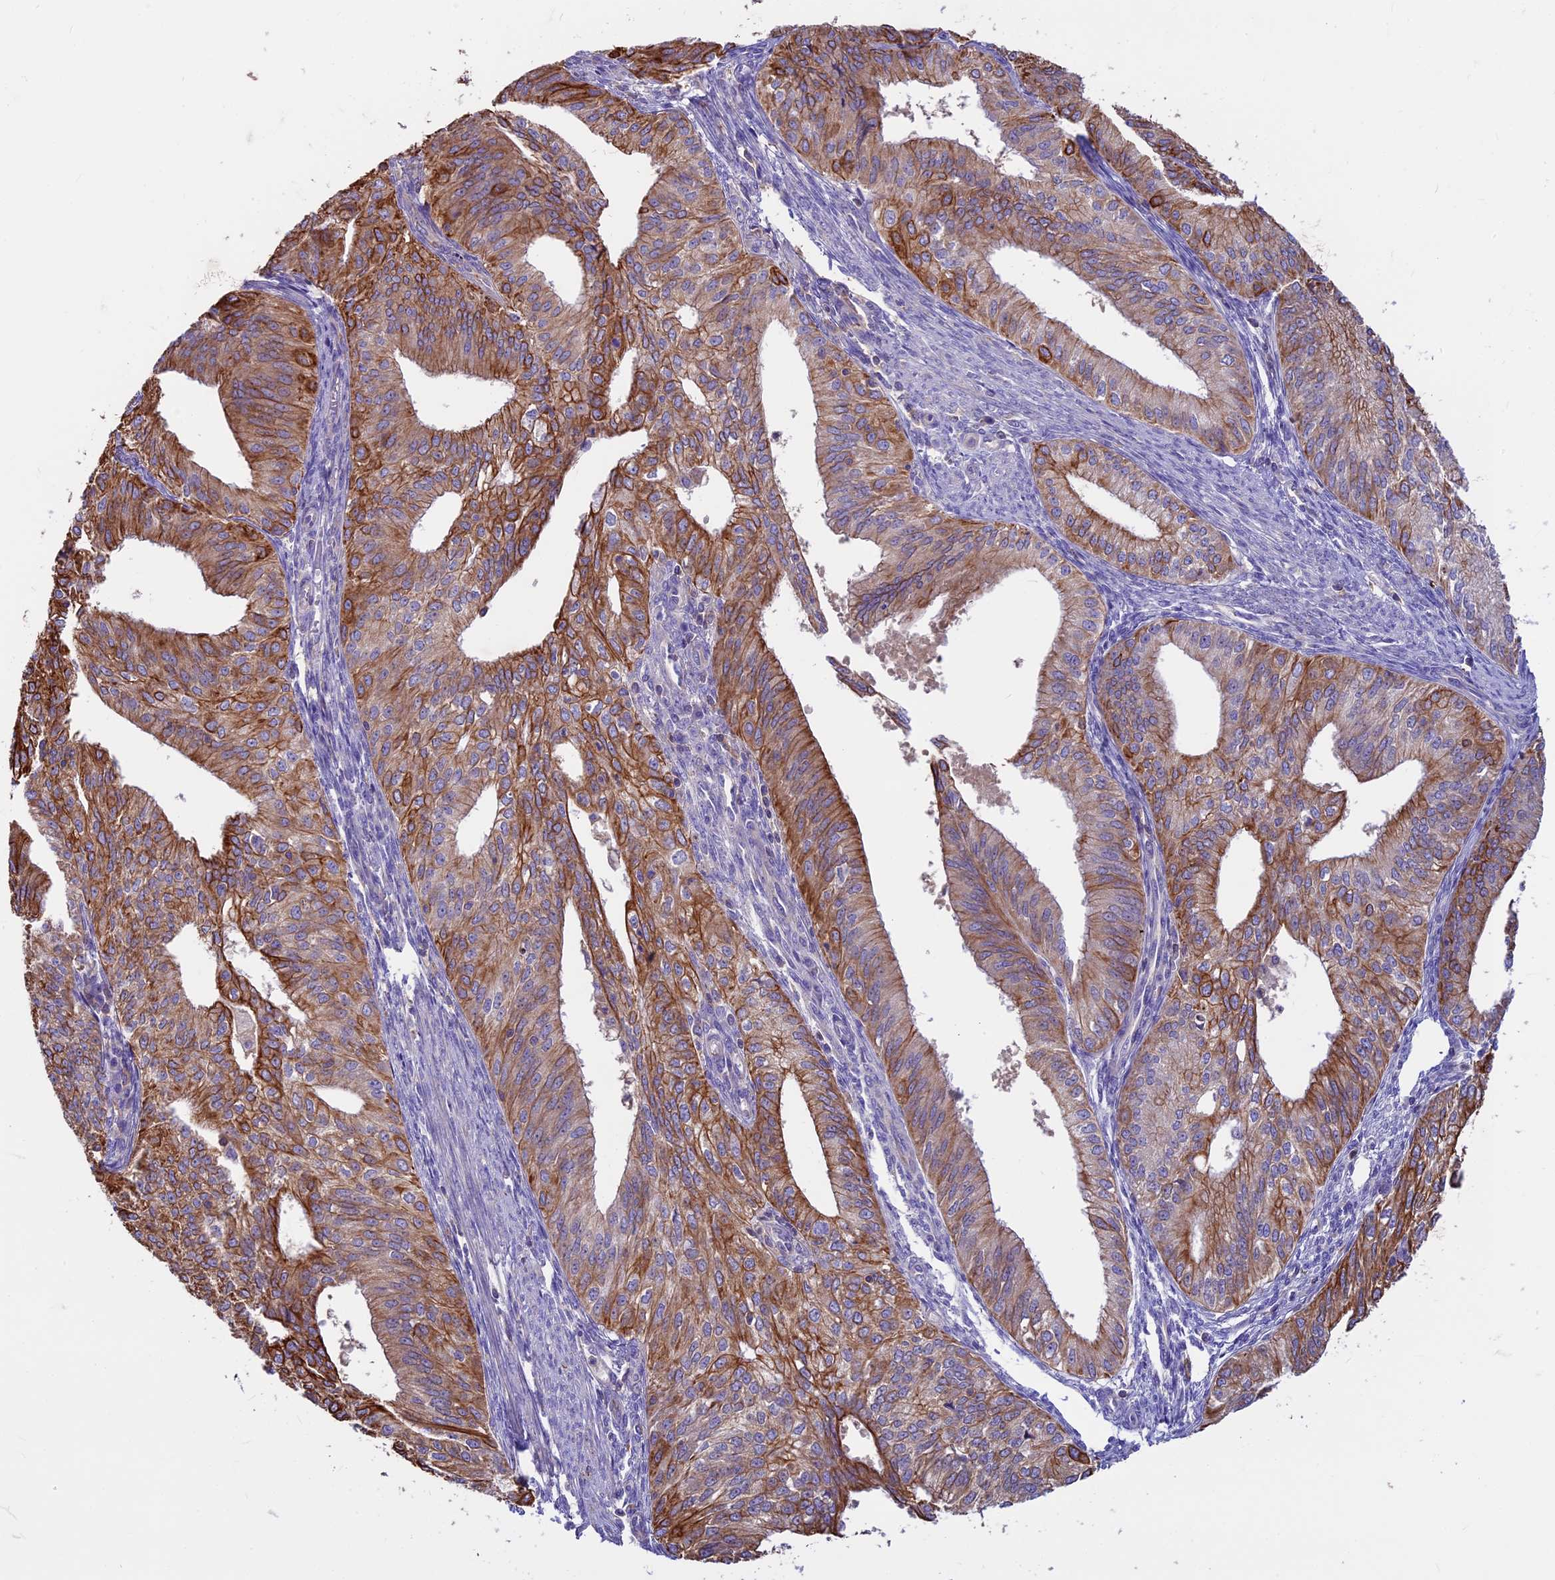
{"staining": {"intensity": "strong", "quantity": "25%-75%", "location": "cytoplasmic/membranous"}, "tissue": "endometrial cancer", "cell_type": "Tumor cells", "image_type": "cancer", "snomed": [{"axis": "morphology", "description": "Adenocarcinoma, NOS"}, {"axis": "topography", "description": "Endometrium"}], "caption": "DAB immunohistochemical staining of human endometrial cancer (adenocarcinoma) displays strong cytoplasmic/membranous protein expression in about 25%-75% of tumor cells.", "gene": "CDAN1", "patient": {"sex": "female", "age": 50}}